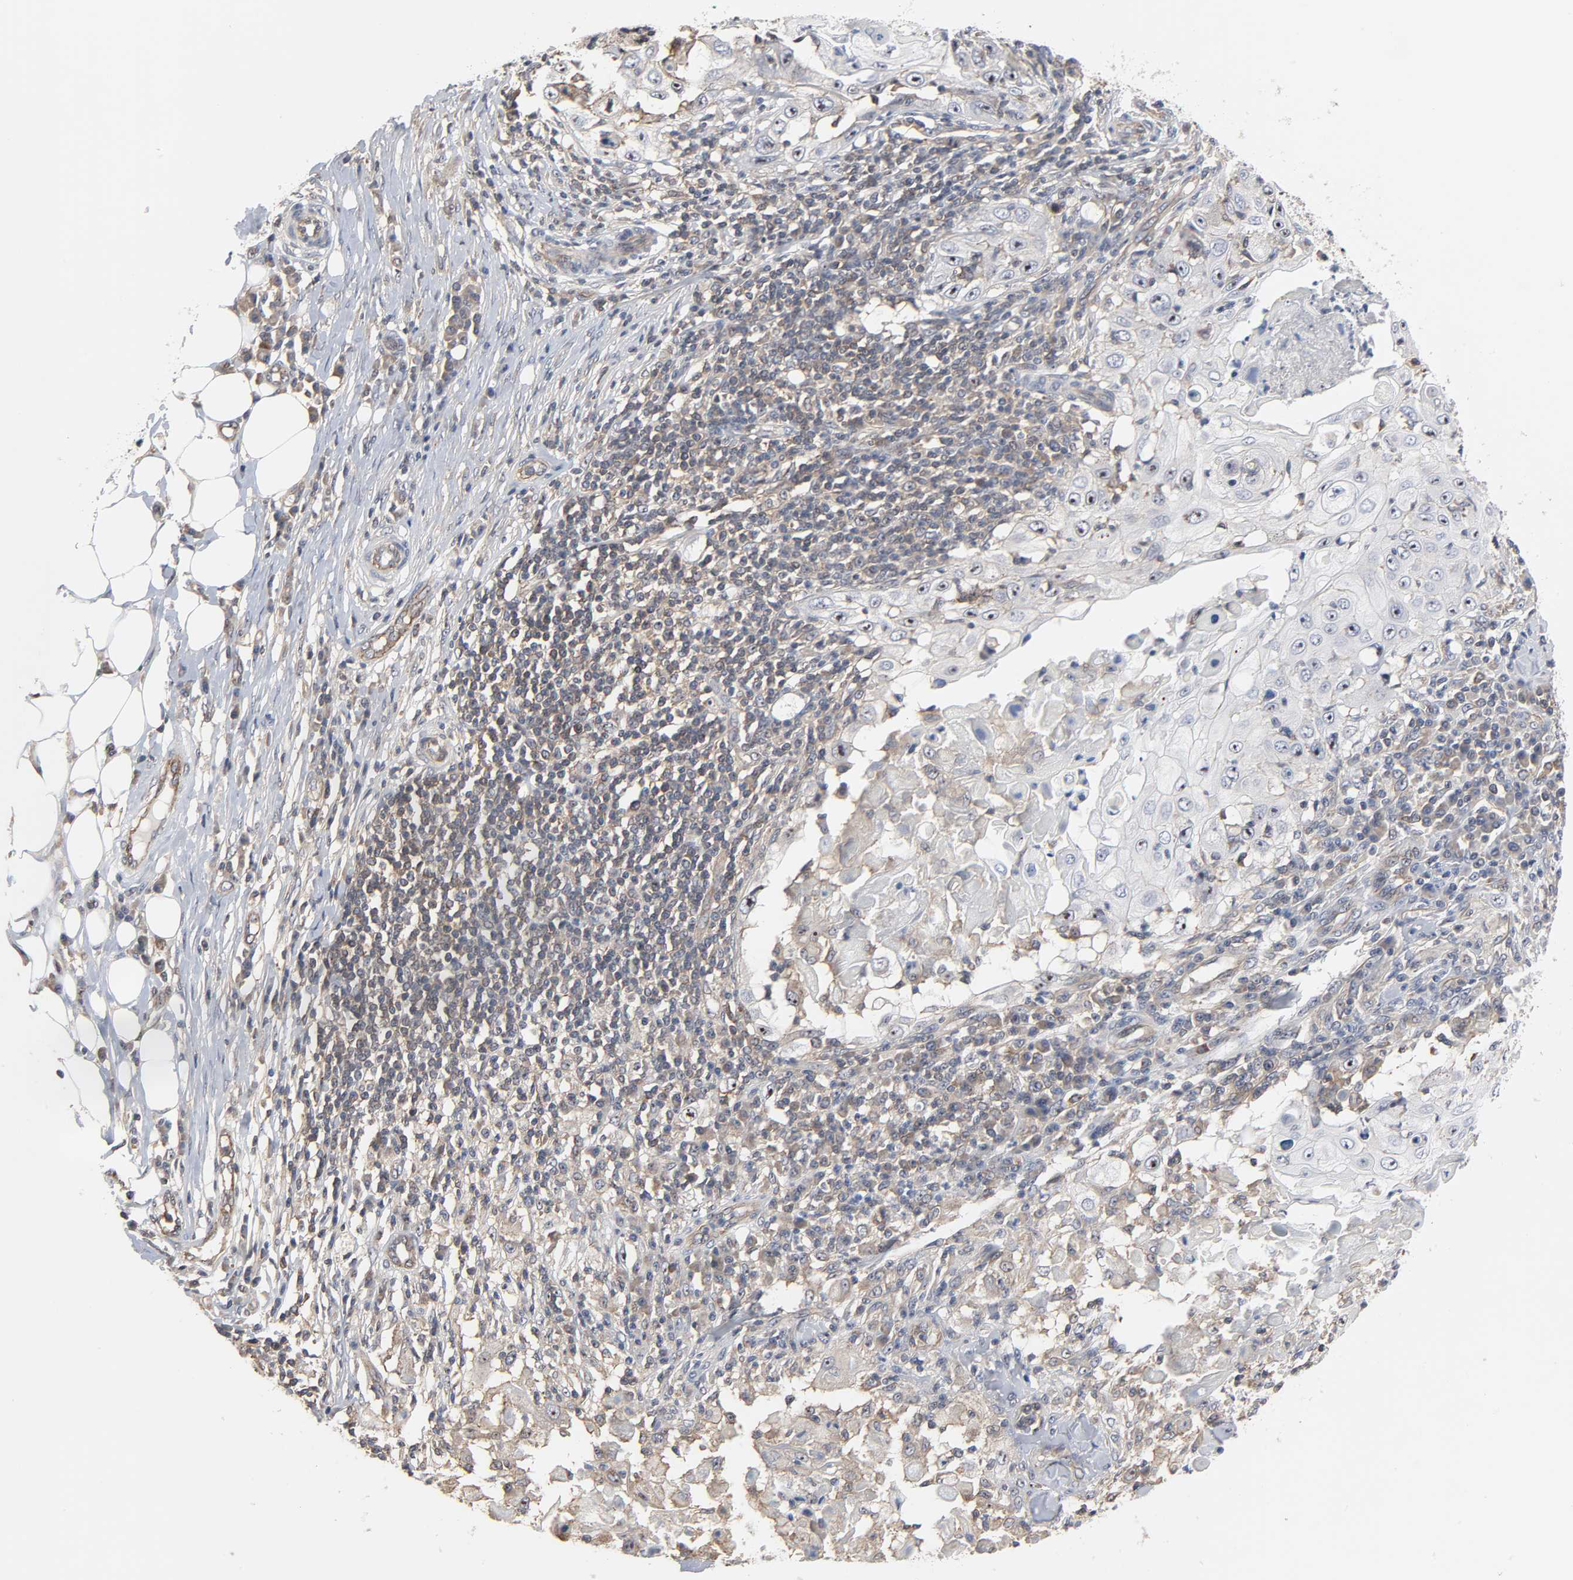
{"staining": {"intensity": "weak", "quantity": "25%-75%", "location": "cytoplasmic/membranous,nuclear"}, "tissue": "skin cancer", "cell_type": "Tumor cells", "image_type": "cancer", "snomed": [{"axis": "morphology", "description": "Squamous cell carcinoma, NOS"}, {"axis": "topography", "description": "Skin"}], "caption": "Skin cancer stained for a protein (brown) displays weak cytoplasmic/membranous and nuclear positive staining in about 25%-75% of tumor cells.", "gene": "DDX10", "patient": {"sex": "male", "age": 86}}